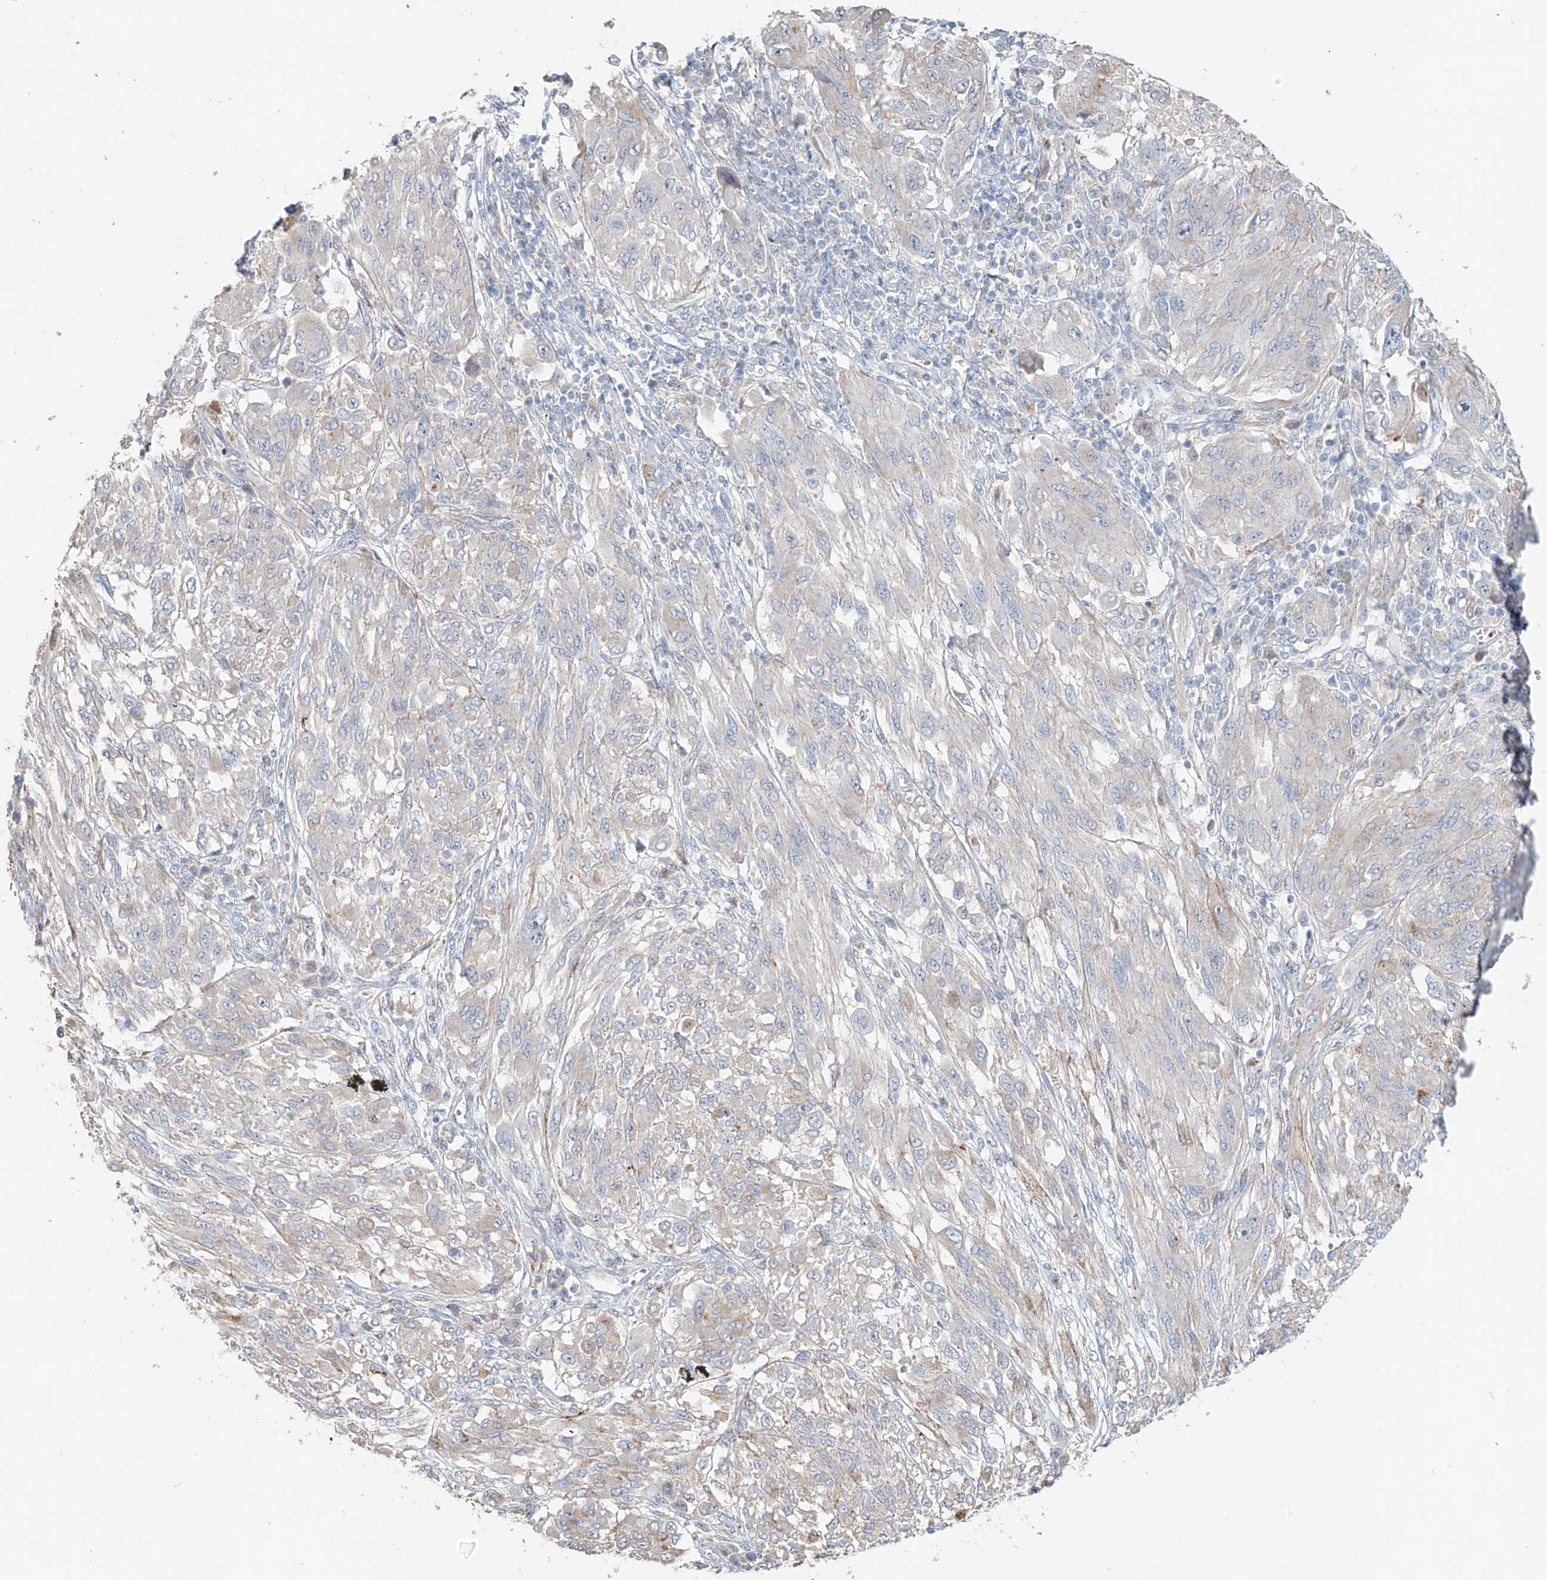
{"staining": {"intensity": "negative", "quantity": "none", "location": "none"}, "tissue": "melanoma", "cell_type": "Tumor cells", "image_type": "cancer", "snomed": [{"axis": "morphology", "description": "Malignant melanoma, NOS"}, {"axis": "topography", "description": "Skin"}], "caption": "This is a micrograph of IHC staining of melanoma, which shows no staining in tumor cells.", "gene": "TRIM47", "patient": {"sex": "female", "age": 91}}